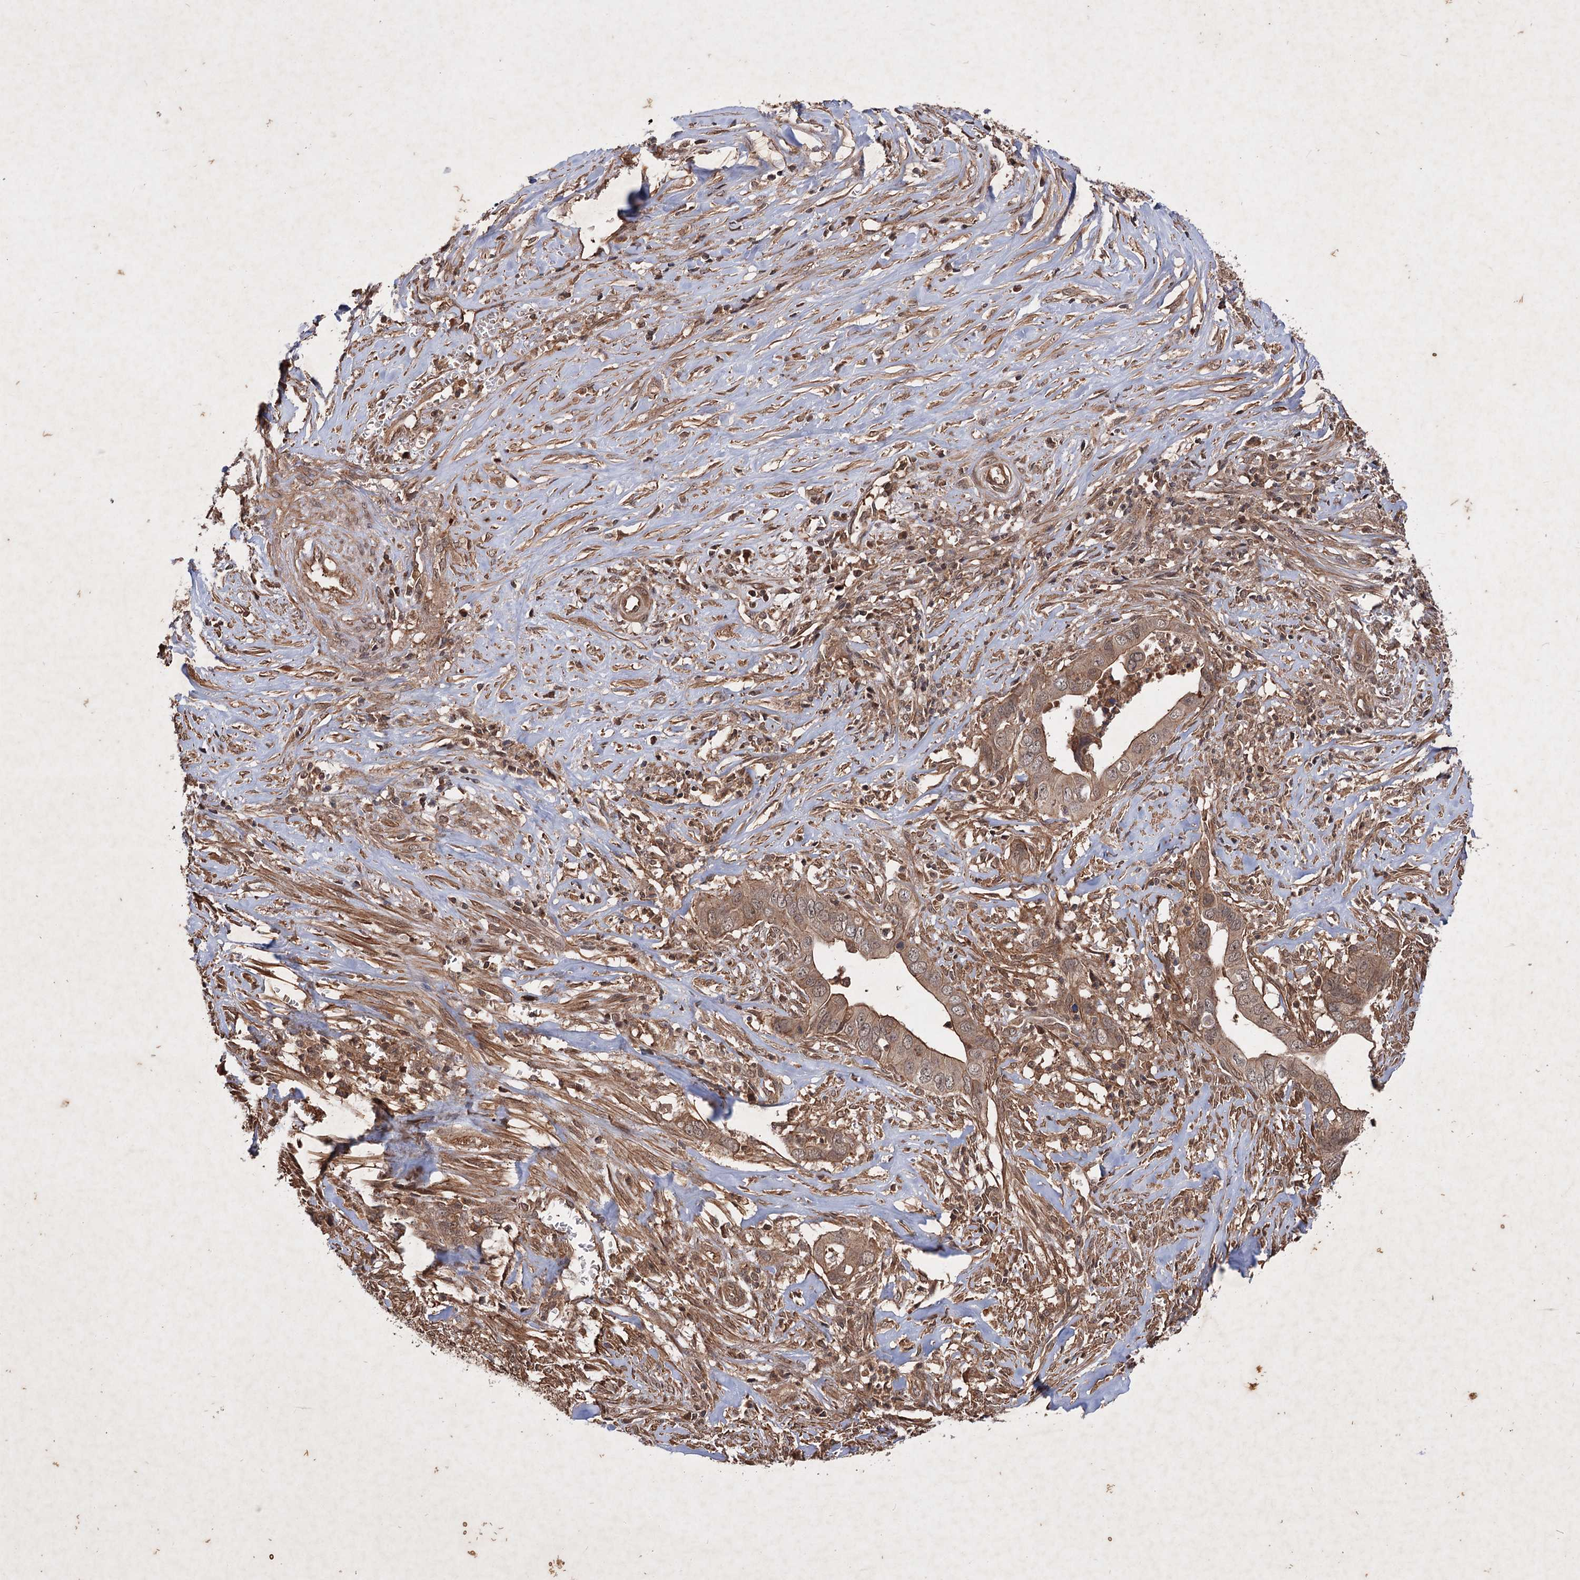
{"staining": {"intensity": "moderate", "quantity": ">75%", "location": "cytoplasmic/membranous,nuclear"}, "tissue": "liver cancer", "cell_type": "Tumor cells", "image_type": "cancer", "snomed": [{"axis": "morphology", "description": "Cholangiocarcinoma"}, {"axis": "topography", "description": "Liver"}], "caption": "A photomicrograph of human liver cancer stained for a protein exhibits moderate cytoplasmic/membranous and nuclear brown staining in tumor cells.", "gene": "ADK", "patient": {"sex": "female", "age": 79}}